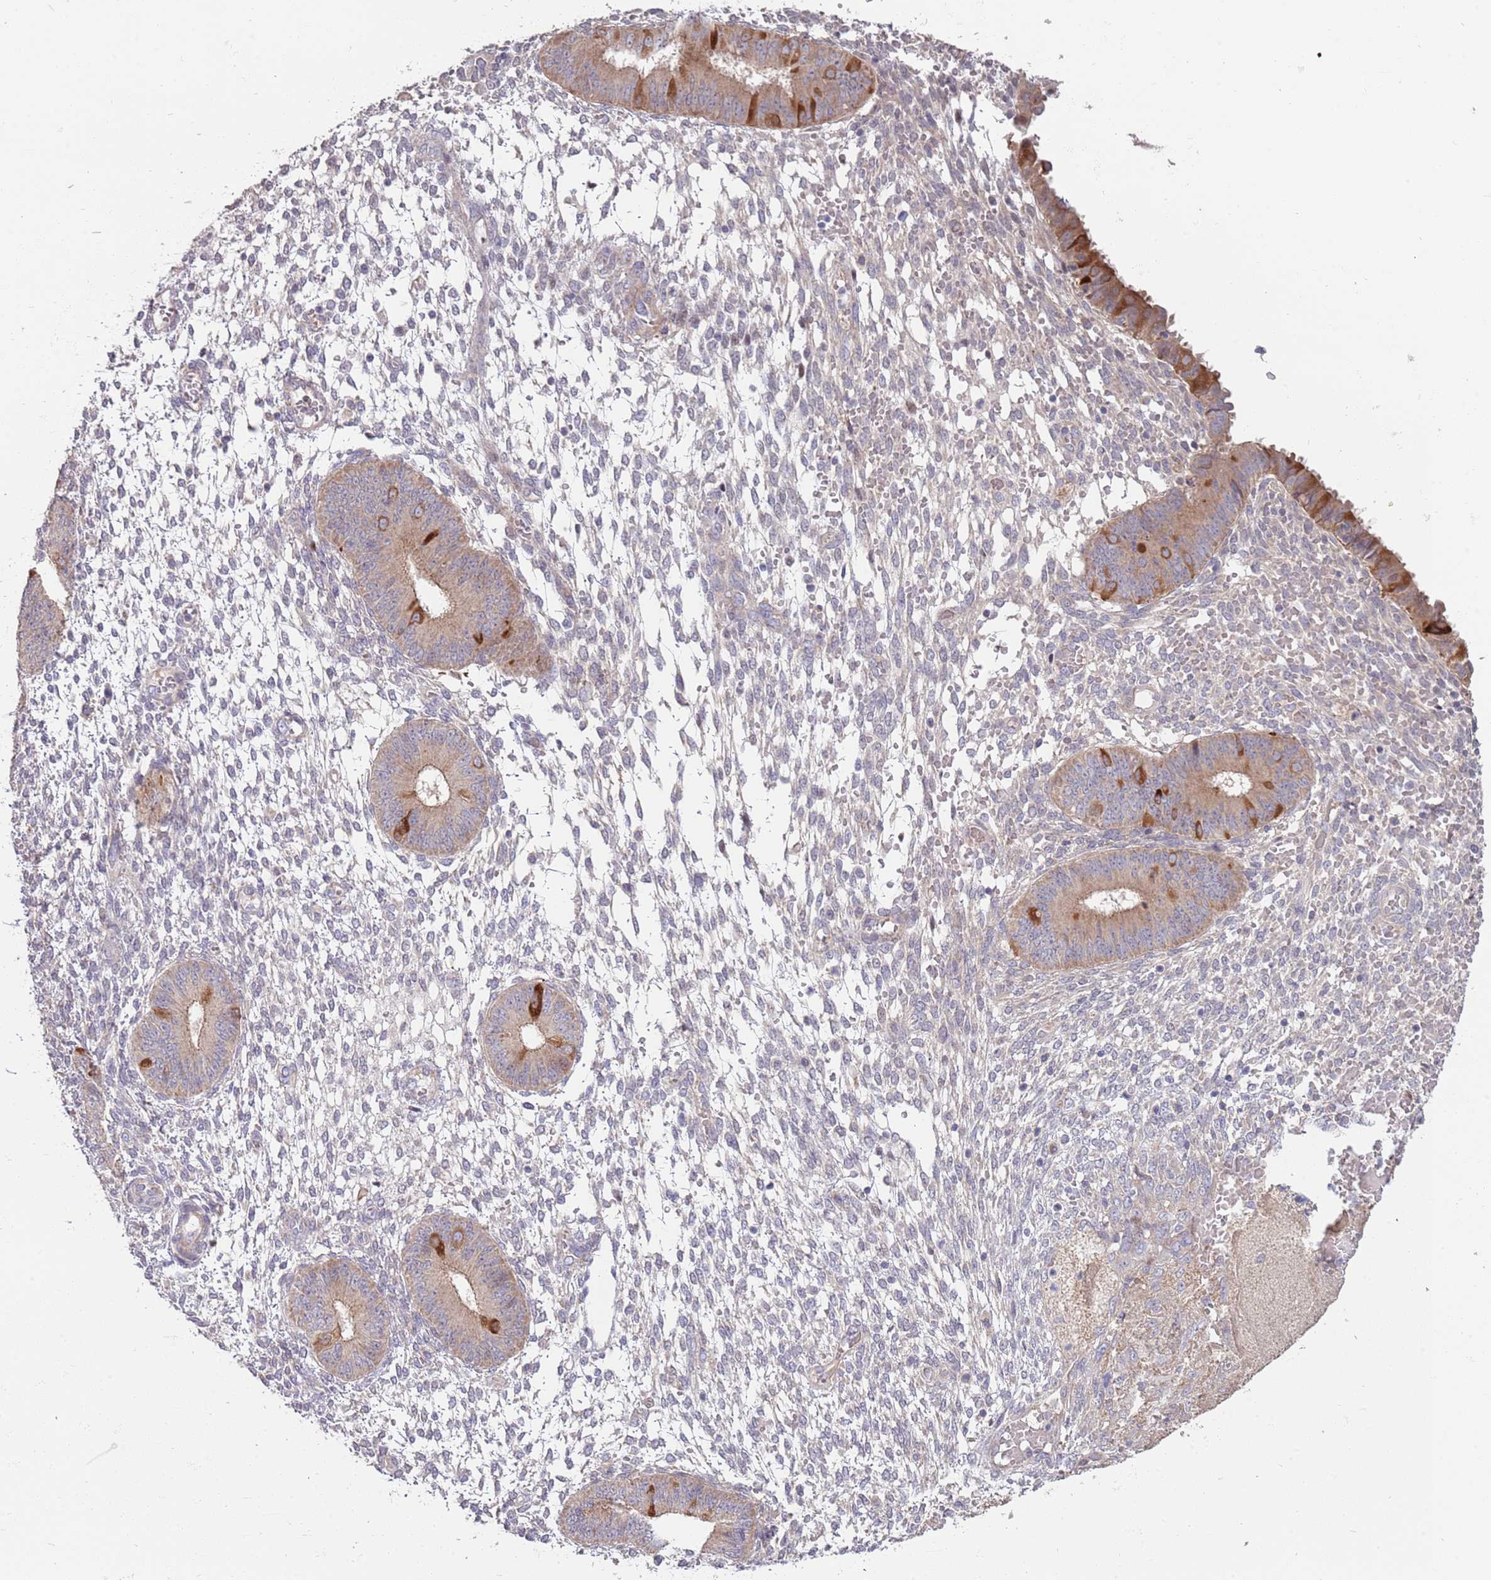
{"staining": {"intensity": "negative", "quantity": "none", "location": "none"}, "tissue": "endometrium", "cell_type": "Cells in endometrial stroma", "image_type": "normal", "snomed": [{"axis": "morphology", "description": "Normal tissue, NOS"}, {"axis": "topography", "description": "Endometrium"}], "caption": "Protein analysis of normal endometrium reveals no significant expression in cells in endometrial stroma. (DAB (3,3'-diaminobenzidine) IHC, high magnification).", "gene": "ABCC10", "patient": {"sex": "female", "age": 49}}